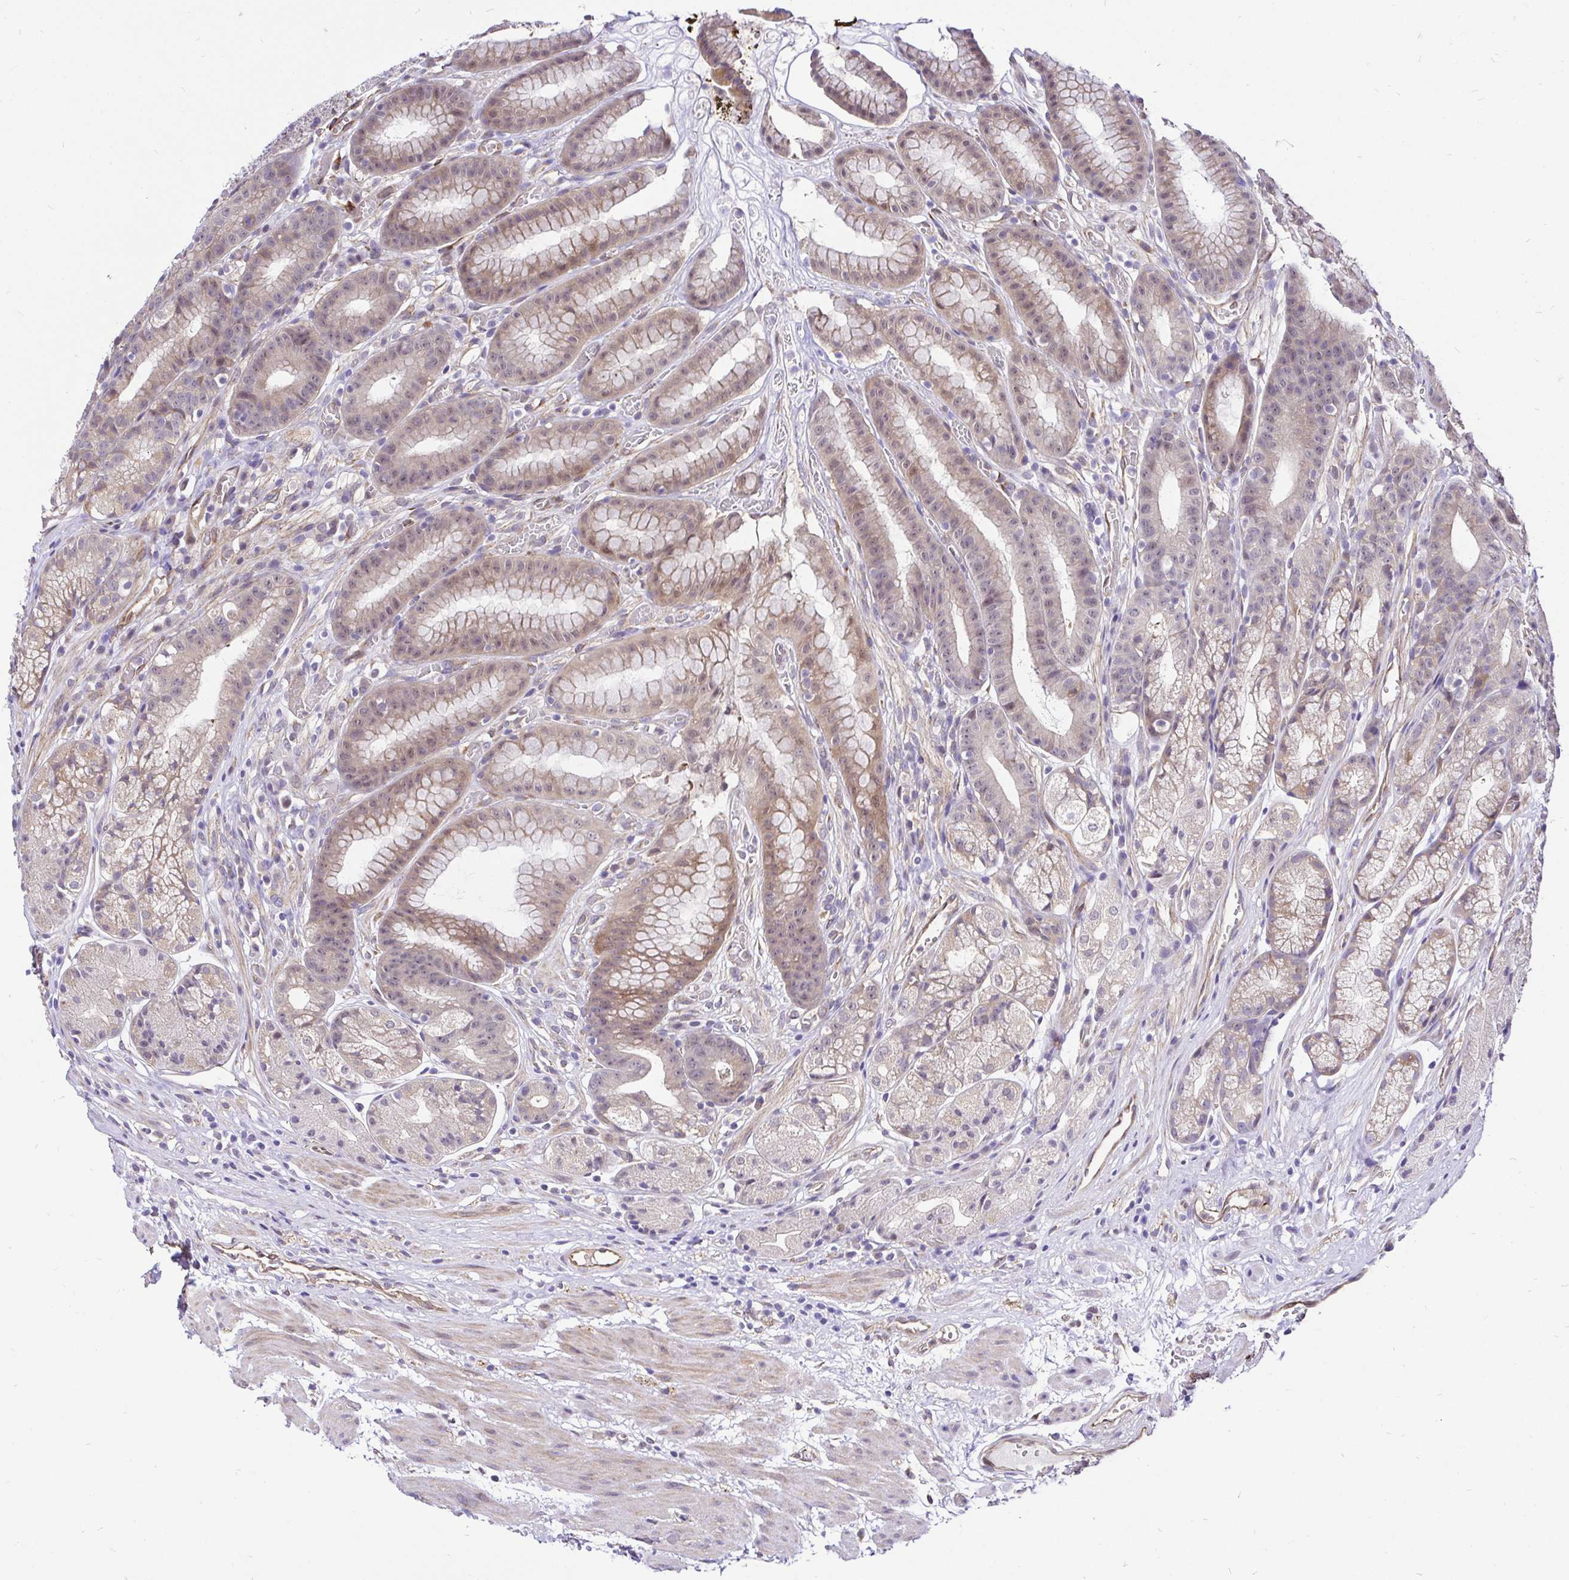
{"staining": {"intensity": "weak", "quantity": "25%-75%", "location": "cytoplasmic/membranous"}, "tissue": "stomach", "cell_type": "Glandular cells", "image_type": "normal", "snomed": [{"axis": "morphology", "description": "Normal tissue, NOS"}, {"axis": "topography", "description": "Smooth muscle"}, {"axis": "topography", "description": "Stomach"}], "caption": "The image exhibits immunohistochemical staining of benign stomach. There is weak cytoplasmic/membranous staining is identified in about 25%-75% of glandular cells. (brown staining indicates protein expression, while blue staining denotes nuclei).", "gene": "CCDC122", "patient": {"sex": "male", "age": 70}}